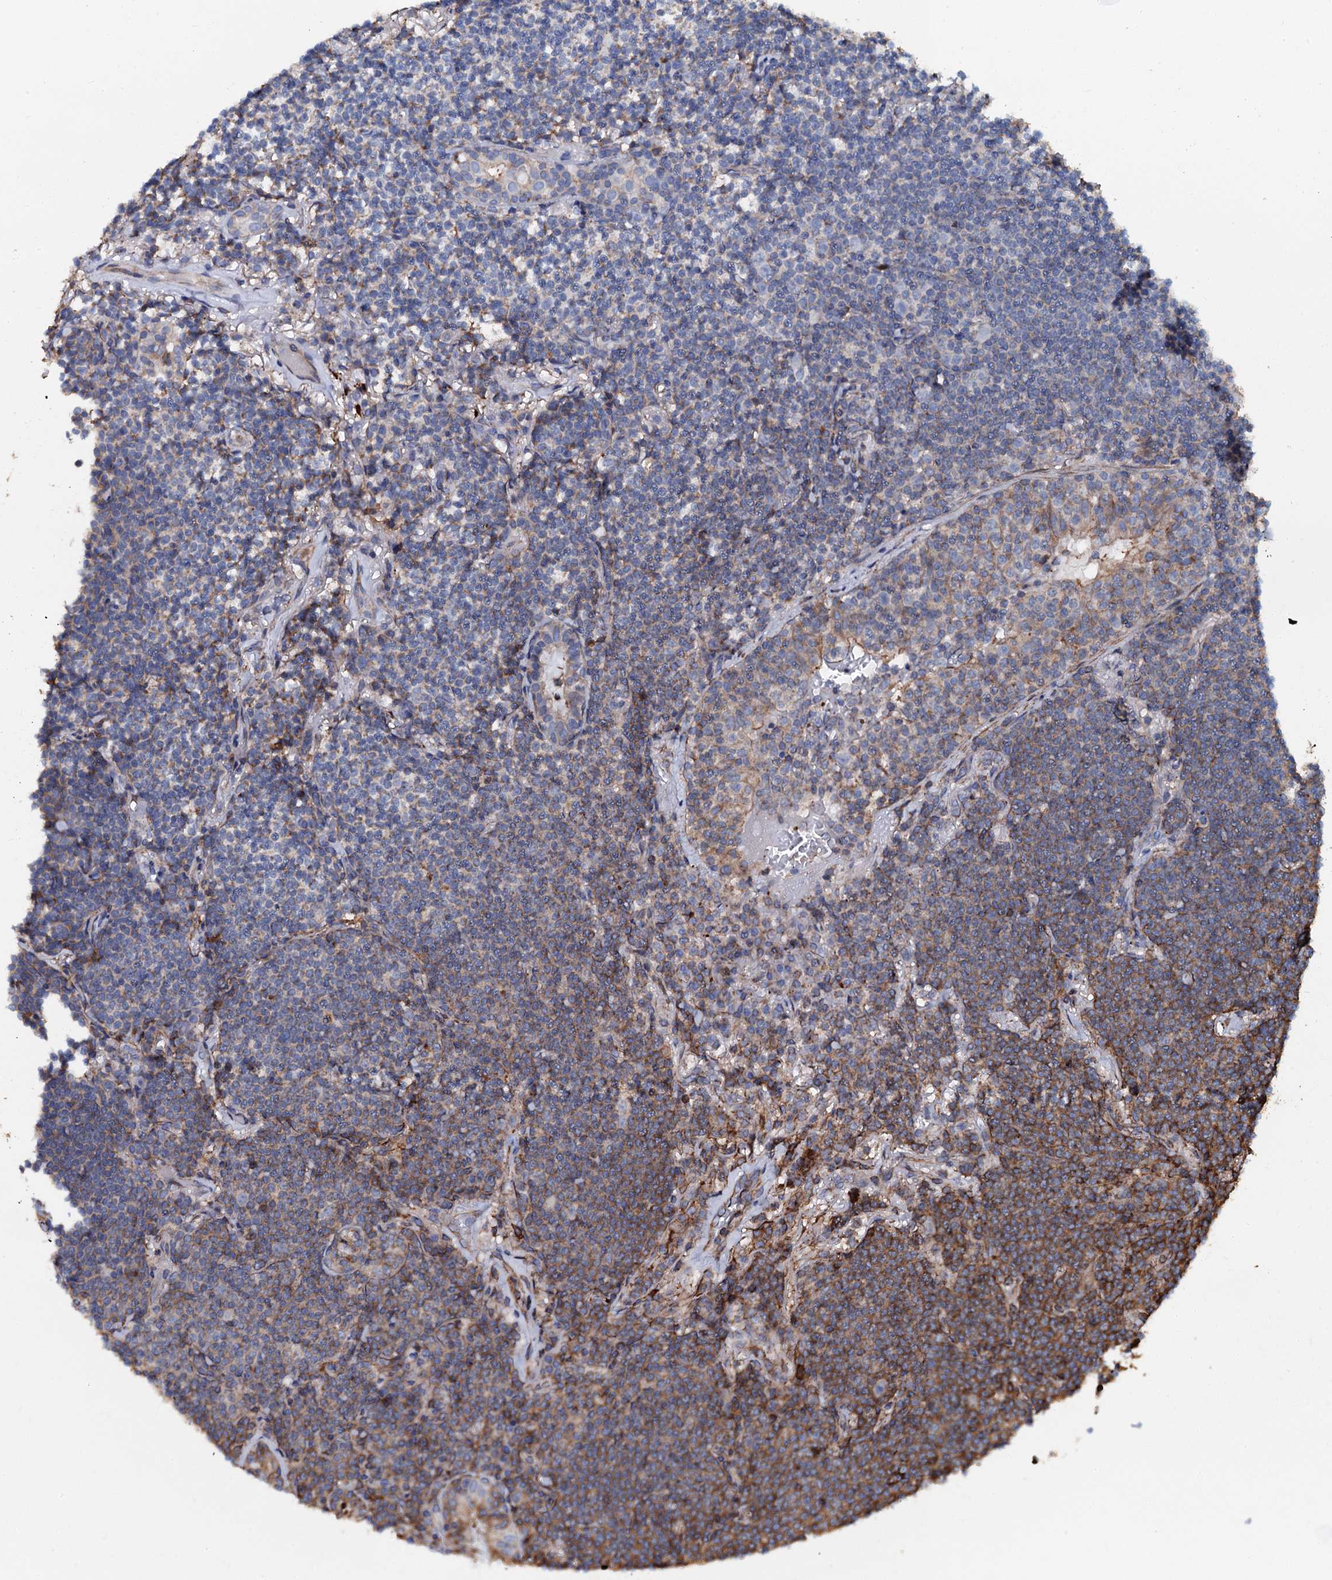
{"staining": {"intensity": "moderate", "quantity": "<25%", "location": "cytoplasmic/membranous"}, "tissue": "lymphoma", "cell_type": "Tumor cells", "image_type": "cancer", "snomed": [{"axis": "morphology", "description": "Malignant lymphoma, non-Hodgkin's type, Low grade"}, {"axis": "topography", "description": "Lung"}], "caption": "The immunohistochemical stain shows moderate cytoplasmic/membranous positivity in tumor cells of lymphoma tissue. Nuclei are stained in blue.", "gene": "INTS10", "patient": {"sex": "female", "age": 71}}